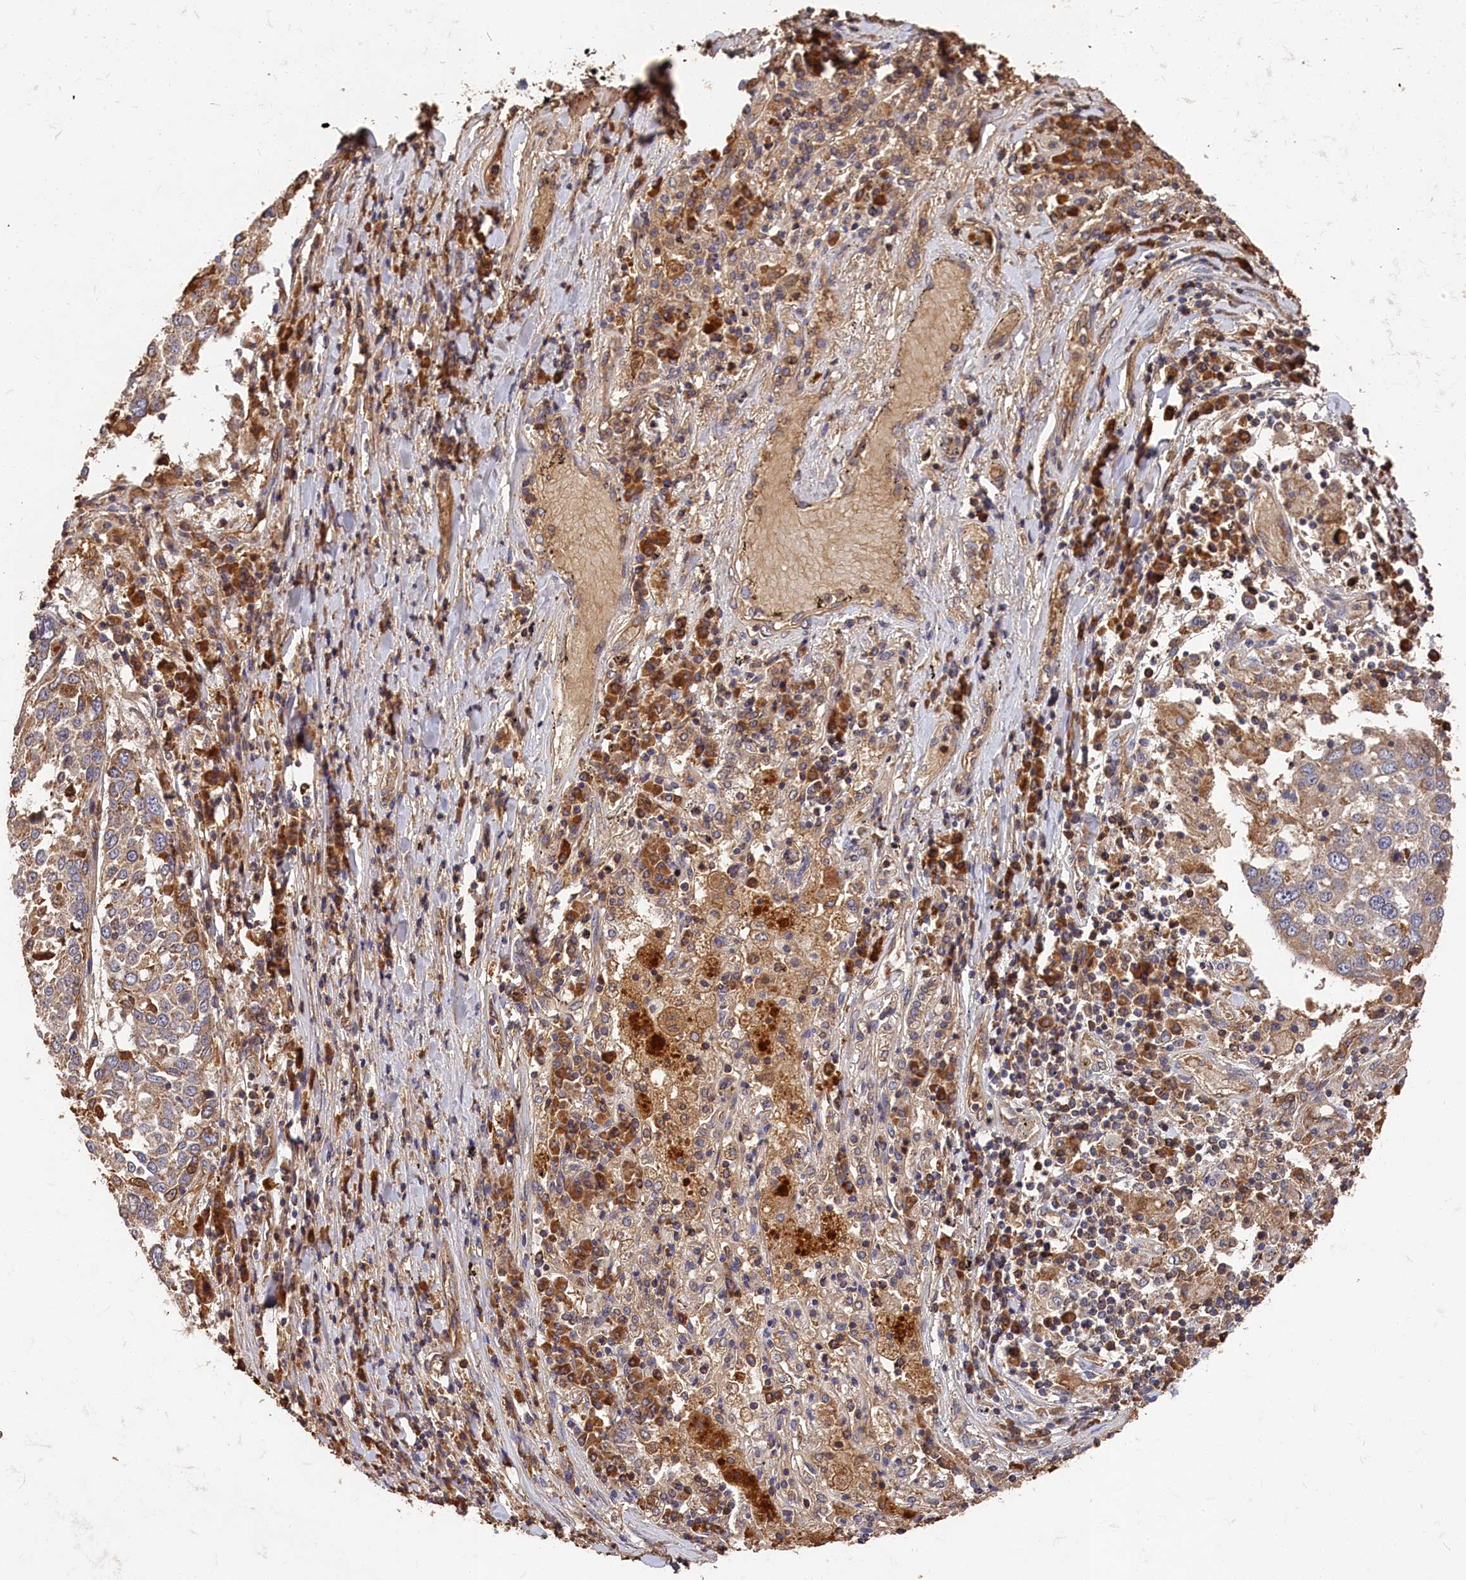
{"staining": {"intensity": "weak", "quantity": "<25%", "location": "cytoplasmic/membranous"}, "tissue": "lung cancer", "cell_type": "Tumor cells", "image_type": "cancer", "snomed": [{"axis": "morphology", "description": "Squamous cell carcinoma, NOS"}, {"axis": "topography", "description": "Lung"}], "caption": "There is no significant expression in tumor cells of lung squamous cell carcinoma.", "gene": "DHRS11", "patient": {"sex": "male", "age": 65}}